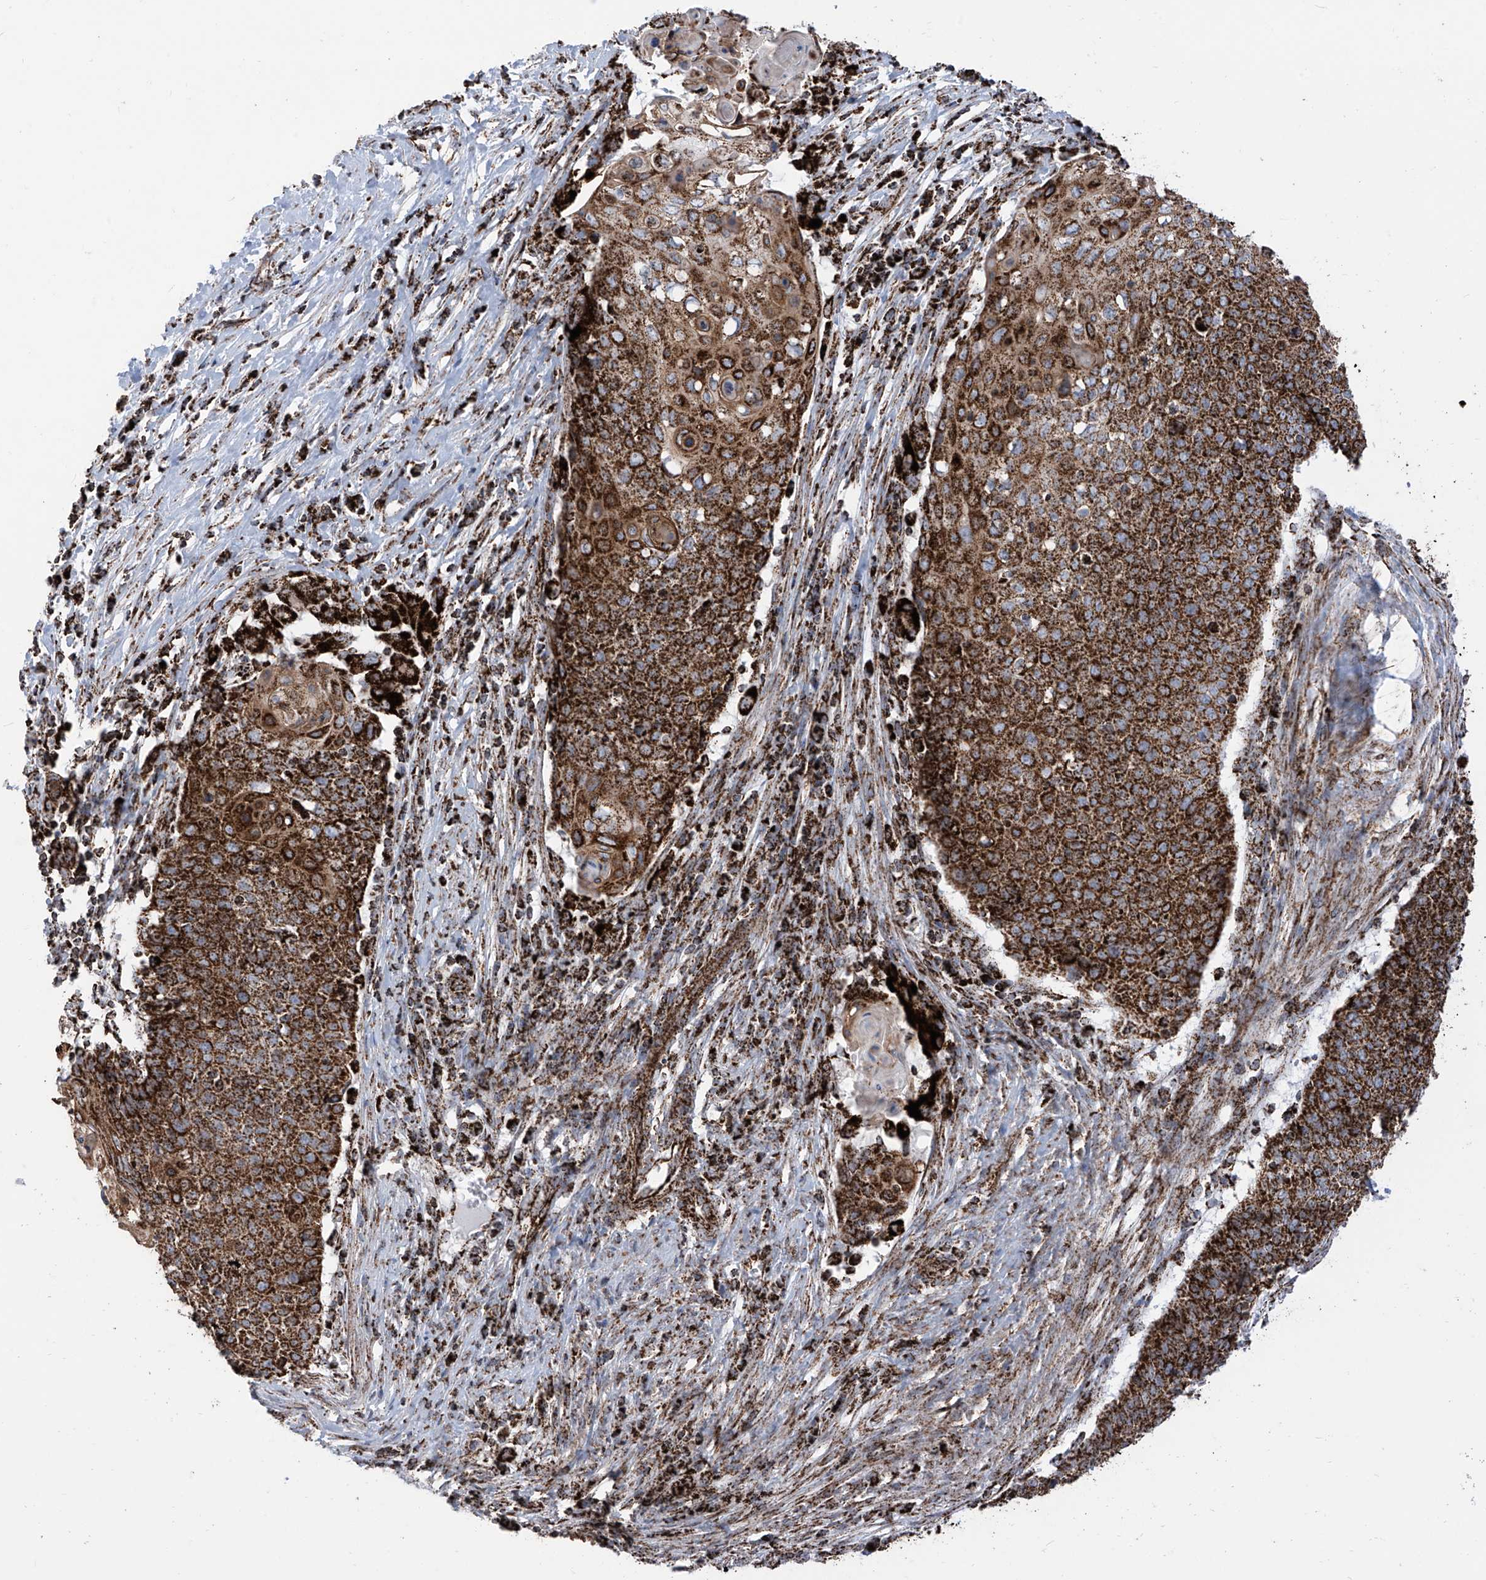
{"staining": {"intensity": "strong", "quantity": ">75%", "location": "cytoplasmic/membranous"}, "tissue": "cervical cancer", "cell_type": "Tumor cells", "image_type": "cancer", "snomed": [{"axis": "morphology", "description": "Squamous cell carcinoma, NOS"}, {"axis": "topography", "description": "Cervix"}], "caption": "This is an image of IHC staining of cervical cancer, which shows strong staining in the cytoplasmic/membranous of tumor cells.", "gene": "COX5B", "patient": {"sex": "female", "age": 39}}